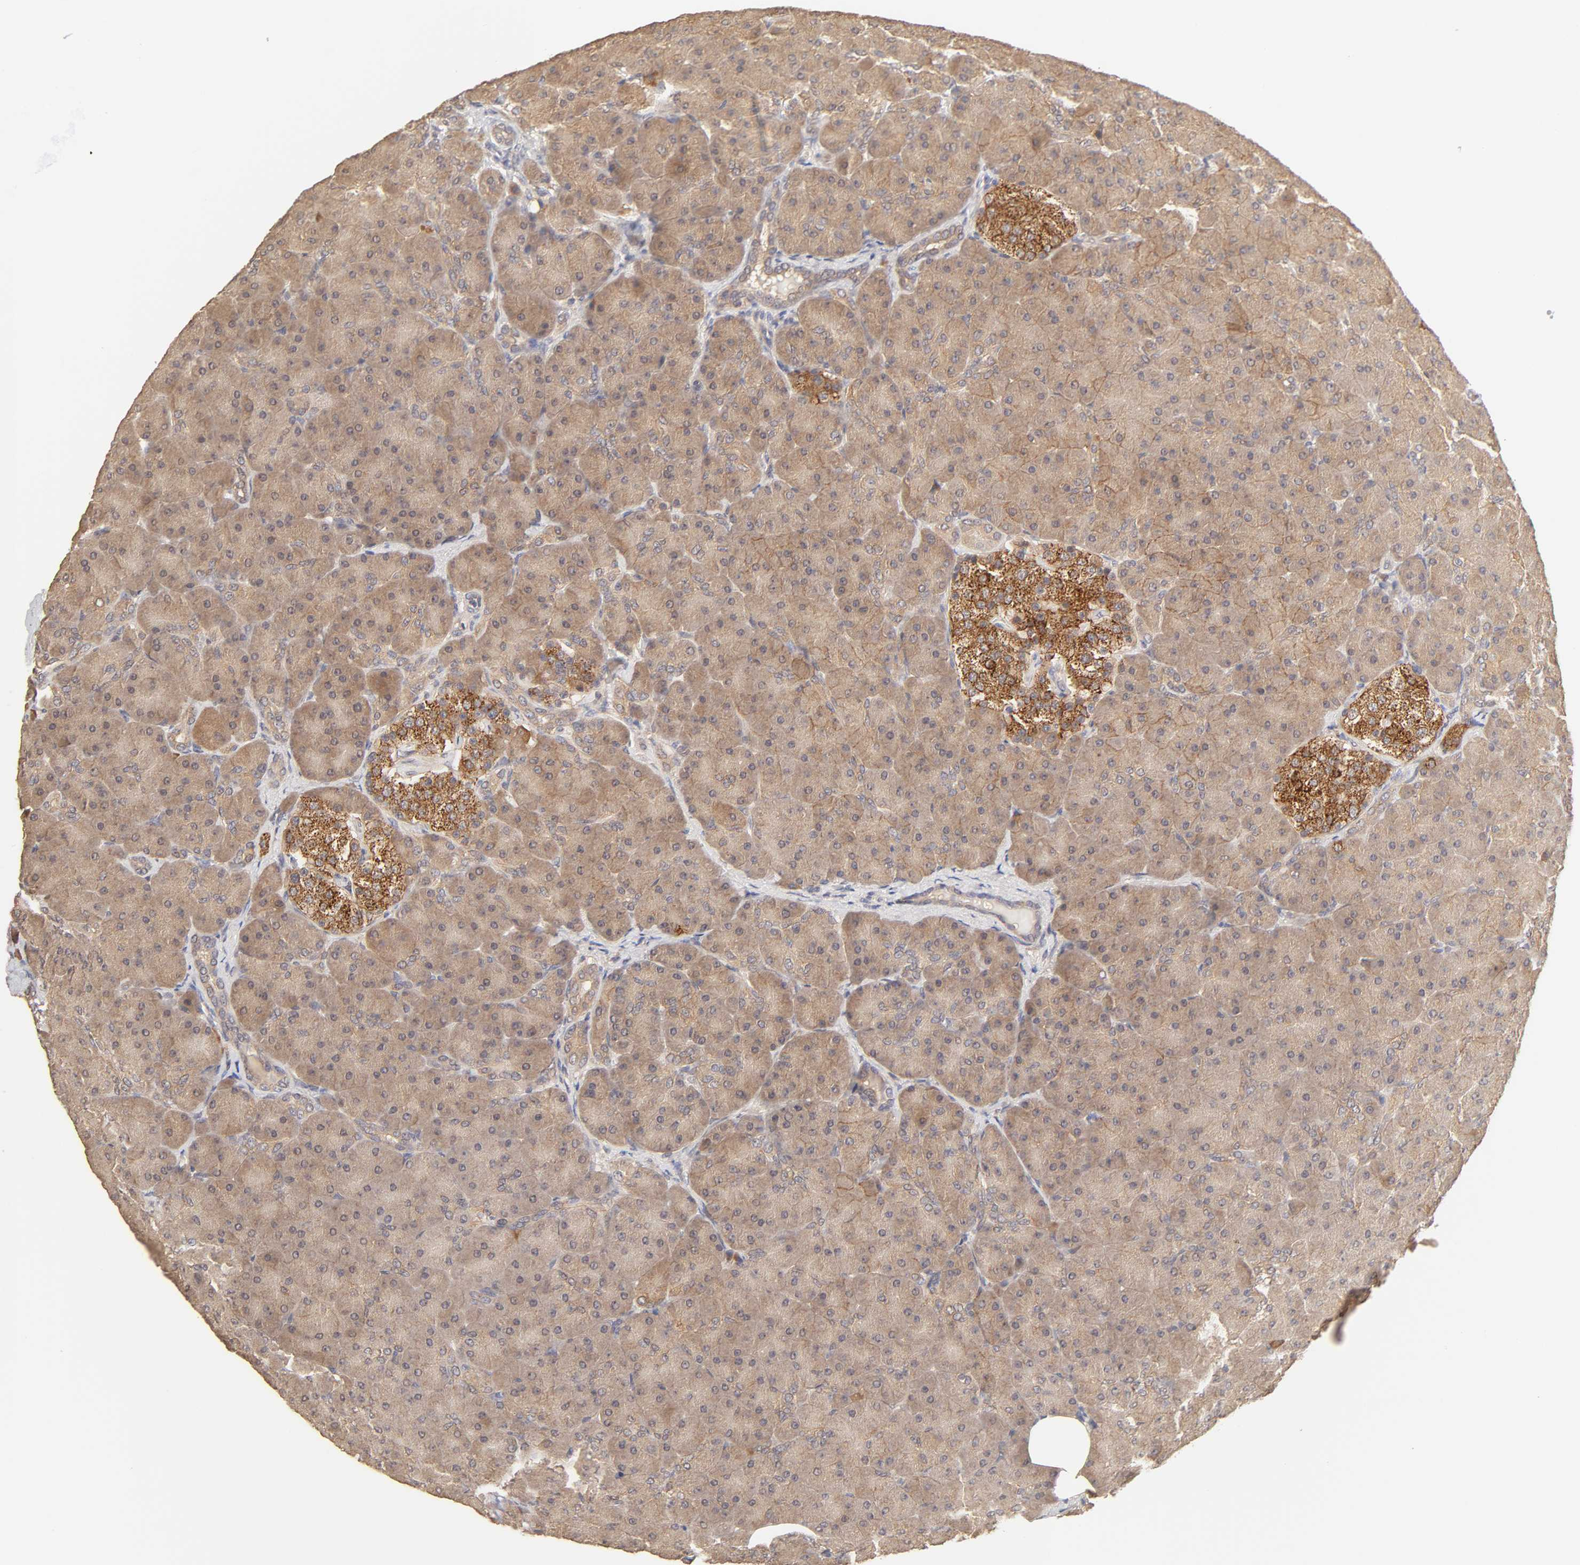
{"staining": {"intensity": "weak", "quantity": ">75%", "location": "cytoplasmic/membranous"}, "tissue": "pancreas", "cell_type": "Exocrine glandular cells", "image_type": "normal", "snomed": [{"axis": "morphology", "description": "Normal tissue, NOS"}, {"axis": "topography", "description": "Pancreas"}], "caption": "DAB immunohistochemical staining of benign human pancreas demonstrates weak cytoplasmic/membranous protein staining in about >75% of exocrine glandular cells.", "gene": "AP1G2", "patient": {"sex": "male", "age": 66}}